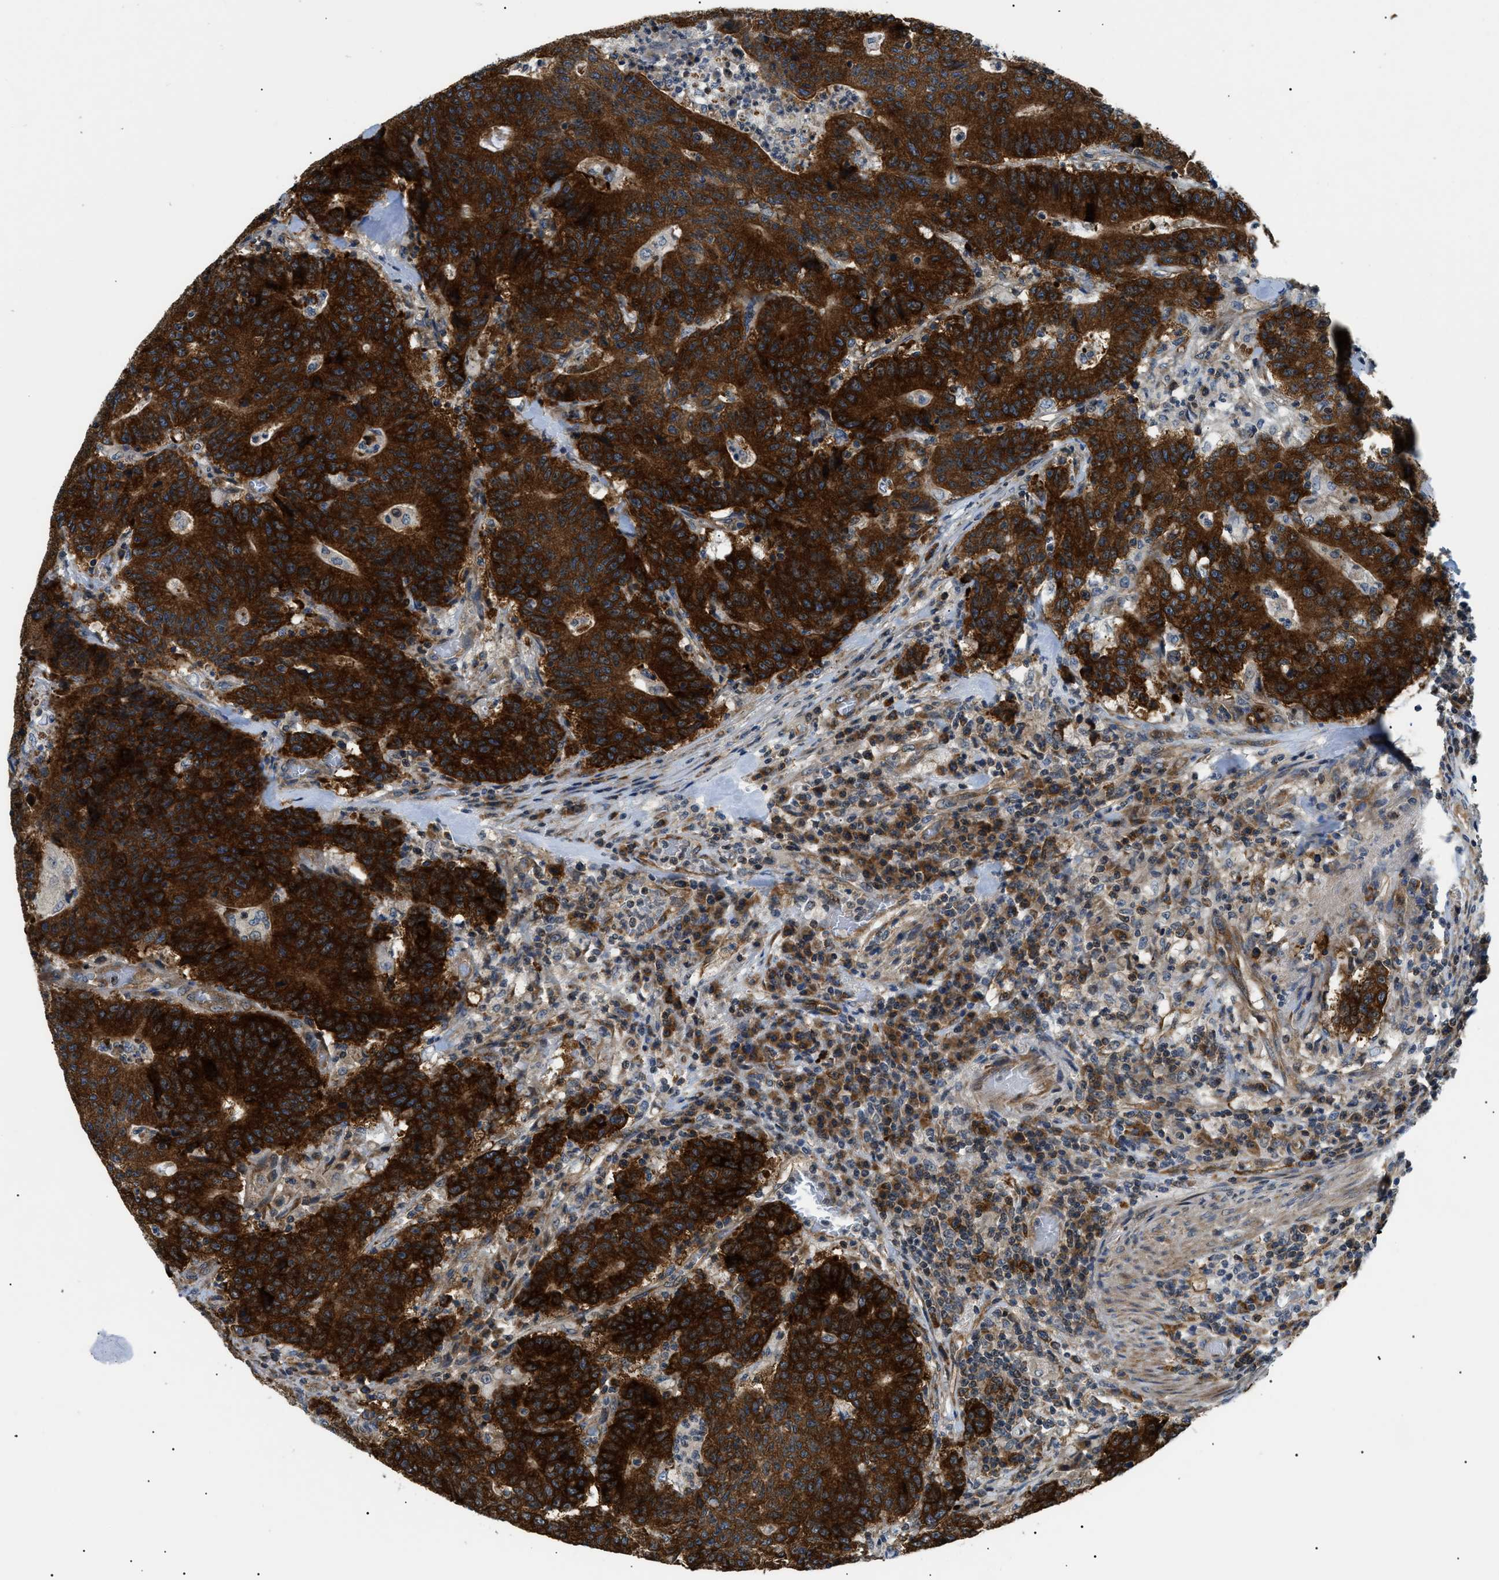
{"staining": {"intensity": "strong", "quantity": ">75%", "location": "cytoplasmic/membranous"}, "tissue": "colorectal cancer", "cell_type": "Tumor cells", "image_type": "cancer", "snomed": [{"axis": "morphology", "description": "Normal tissue, NOS"}, {"axis": "morphology", "description": "Adenocarcinoma, NOS"}, {"axis": "topography", "description": "Colon"}], "caption": "Immunohistochemistry (IHC) (DAB) staining of colorectal cancer reveals strong cytoplasmic/membranous protein staining in approximately >75% of tumor cells. The protein of interest is stained brown, and the nuclei are stained in blue (DAB IHC with brightfield microscopy, high magnification).", "gene": "SRPK1", "patient": {"sex": "female", "age": 75}}